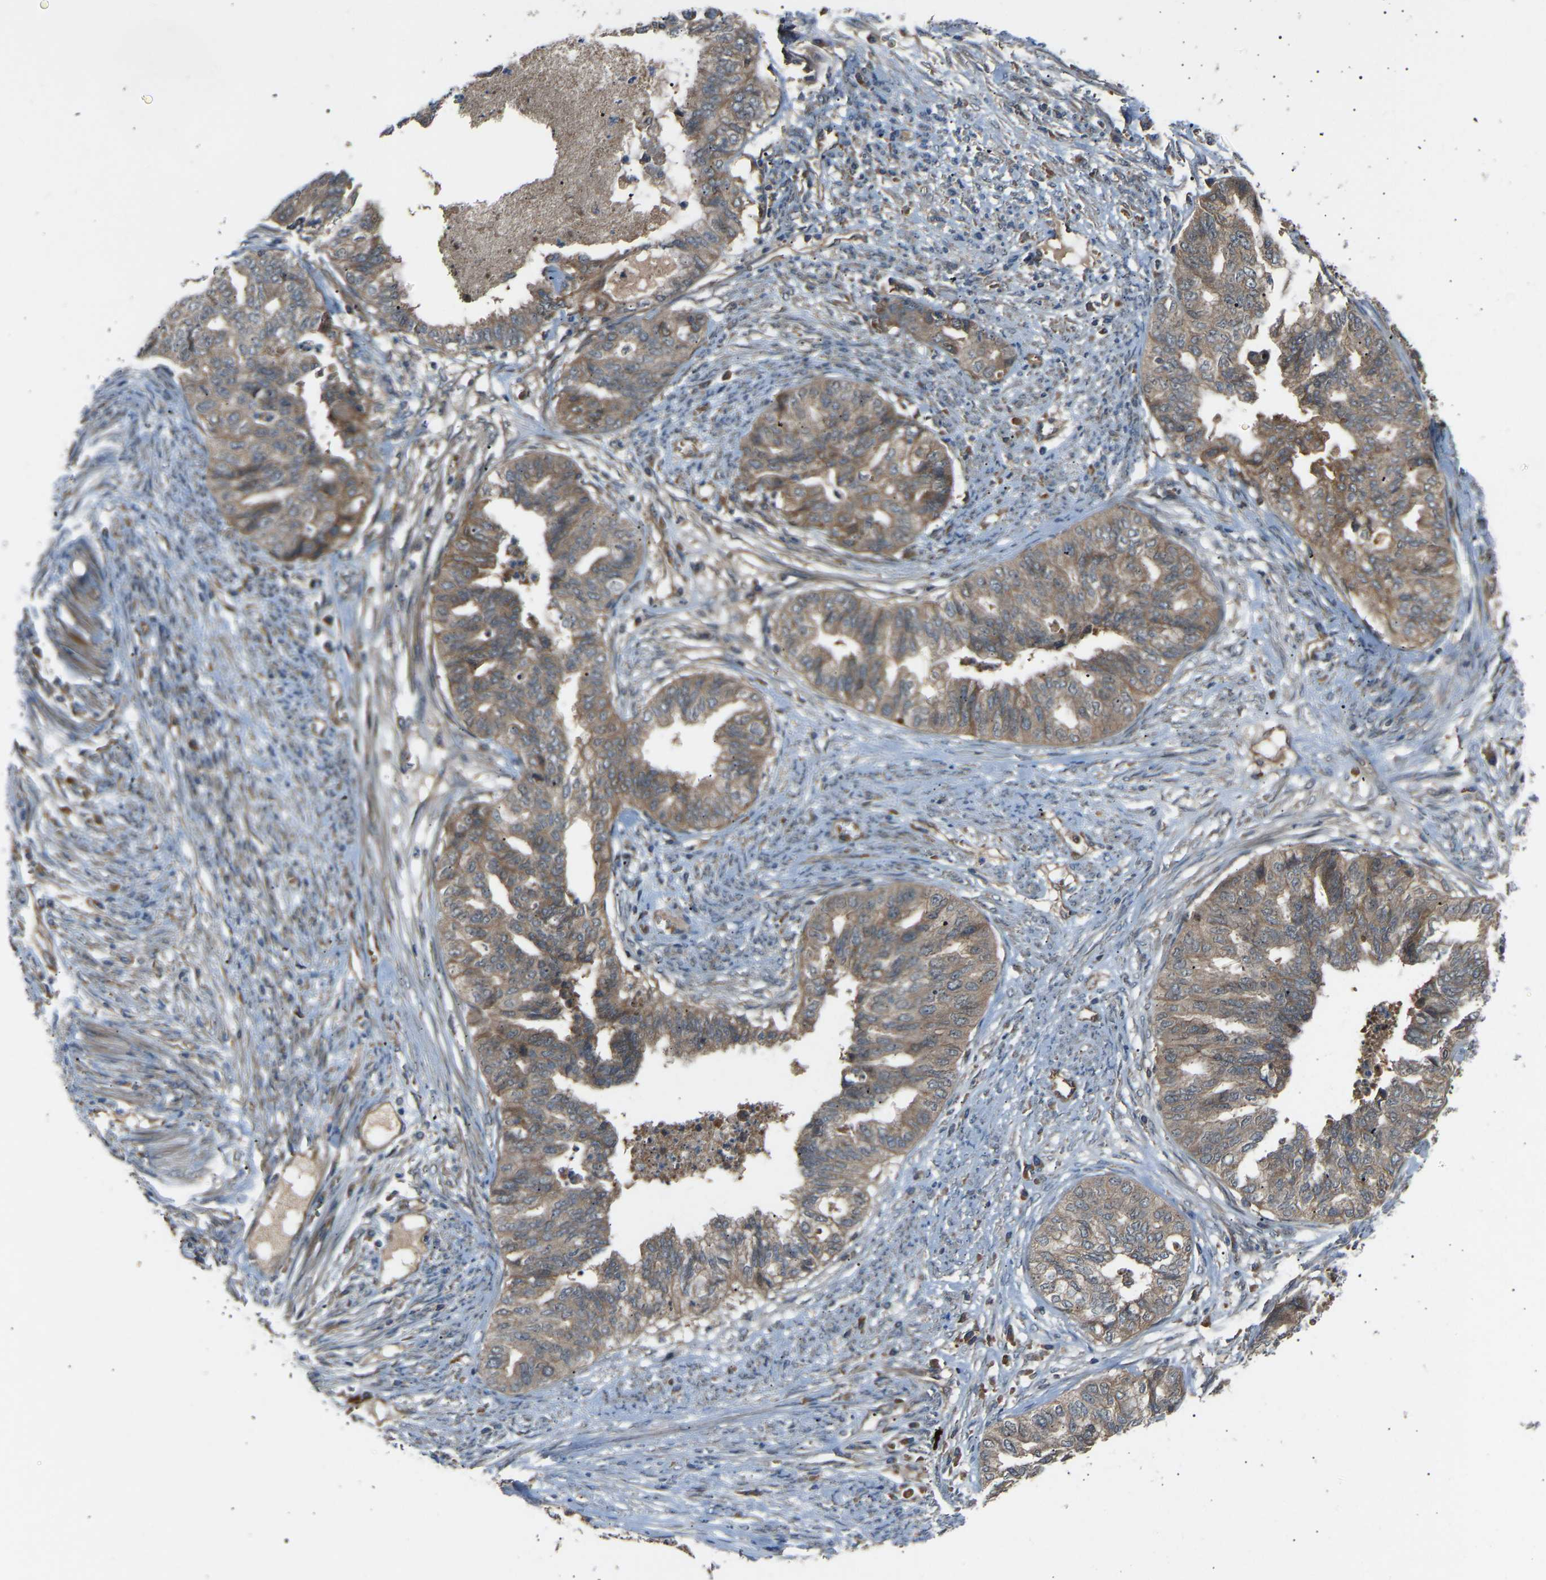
{"staining": {"intensity": "weak", "quantity": ">75%", "location": "cytoplasmic/membranous"}, "tissue": "endometrial cancer", "cell_type": "Tumor cells", "image_type": "cancer", "snomed": [{"axis": "morphology", "description": "Adenocarcinoma, NOS"}, {"axis": "topography", "description": "Endometrium"}], "caption": "Brown immunohistochemical staining in human endometrial adenocarcinoma reveals weak cytoplasmic/membranous positivity in approximately >75% of tumor cells.", "gene": "GAS2L1", "patient": {"sex": "female", "age": 79}}